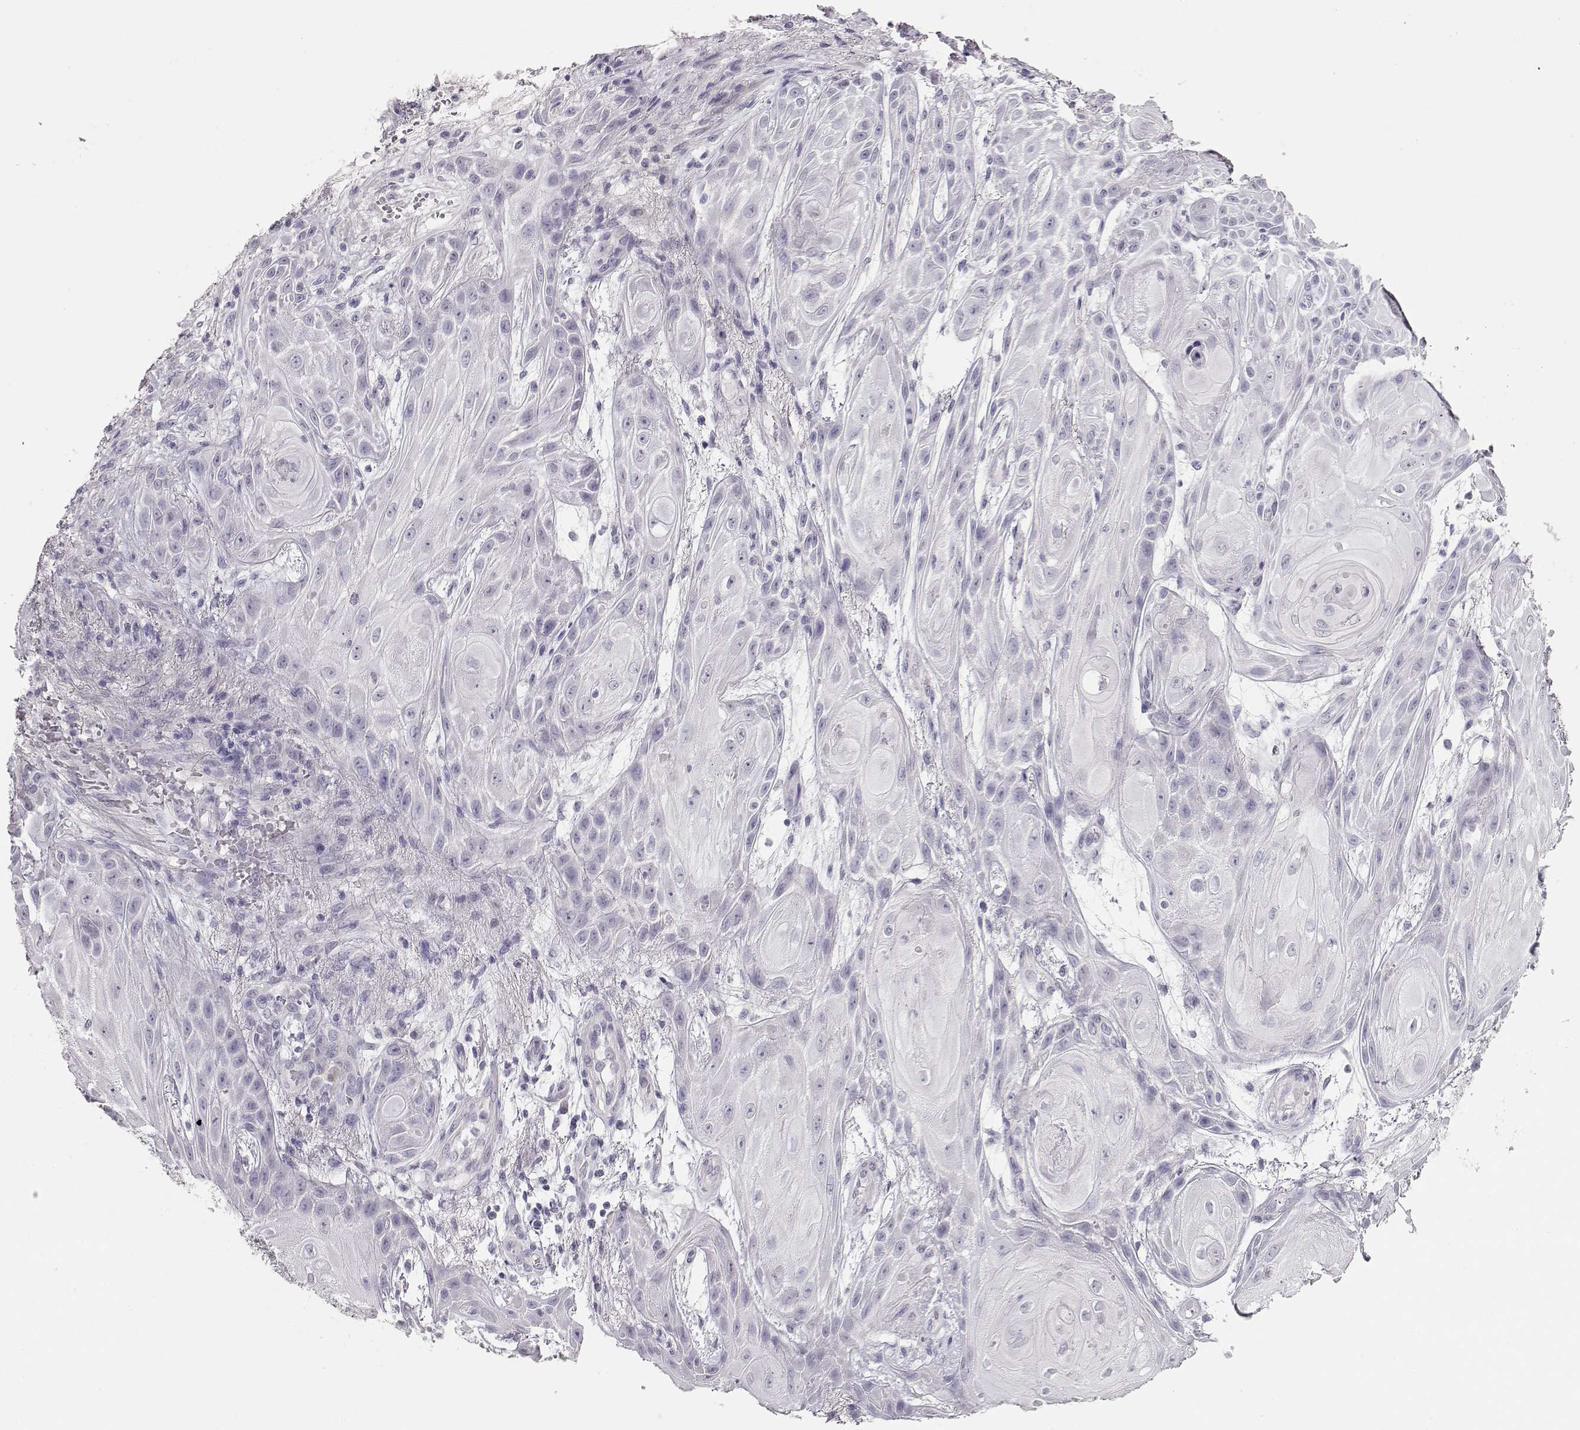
{"staining": {"intensity": "negative", "quantity": "none", "location": "none"}, "tissue": "skin cancer", "cell_type": "Tumor cells", "image_type": "cancer", "snomed": [{"axis": "morphology", "description": "Squamous cell carcinoma, NOS"}, {"axis": "topography", "description": "Skin"}], "caption": "An immunohistochemistry (IHC) micrograph of skin squamous cell carcinoma is shown. There is no staining in tumor cells of skin squamous cell carcinoma.", "gene": "MAGEC1", "patient": {"sex": "male", "age": 62}}